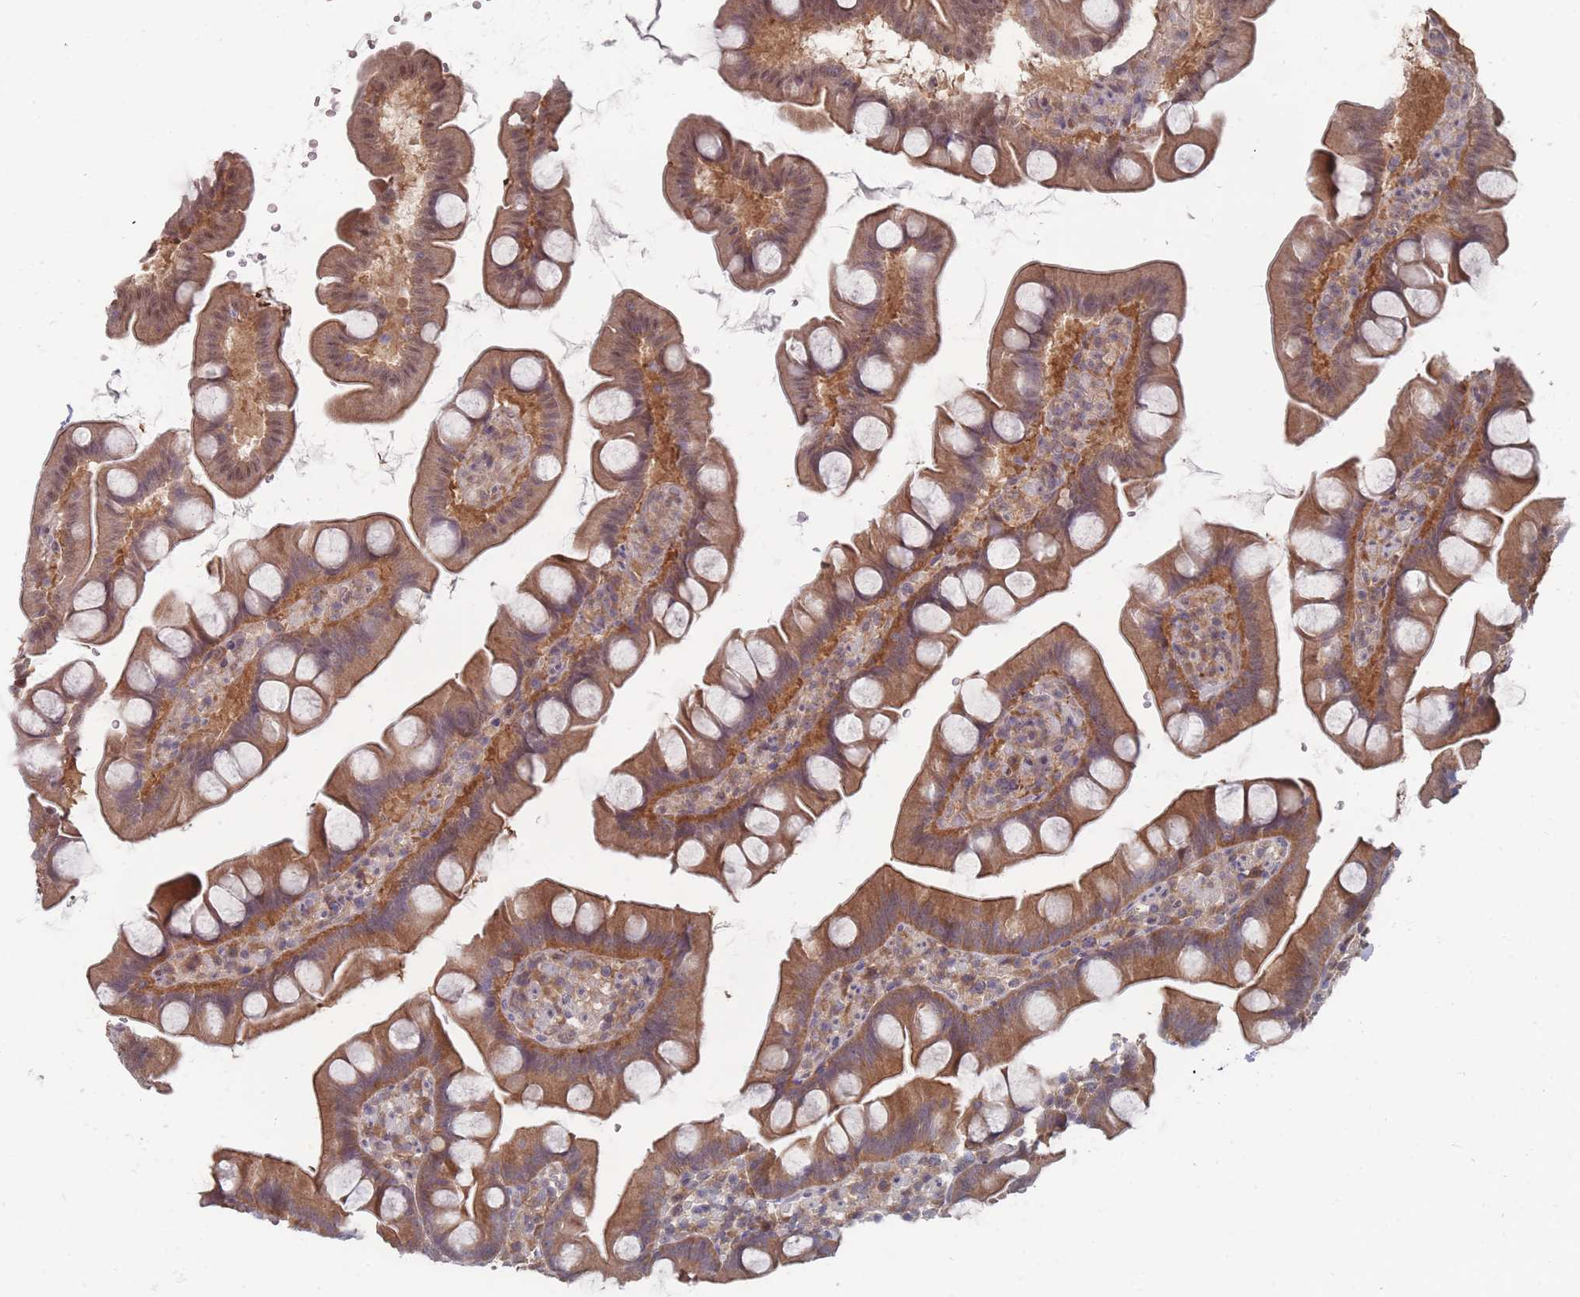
{"staining": {"intensity": "moderate", "quantity": ">75%", "location": "cytoplasmic/membranous,nuclear"}, "tissue": "small intestine", "cell_type": "Glandular cells", "image_type": "normal", "snomed": [{"axis": "morphology", "description": "Normal tissue, NOS"}, {"axis": "topography", "description": "Small intestine"}], "caption": "Protein staining displays moderate cytoplasmic/membranous,nuclear expression in approximately >75% of glandular cells in benign small intestine.", "gene": "NKD1", "patient": {"sex": "female", "age": 68}}